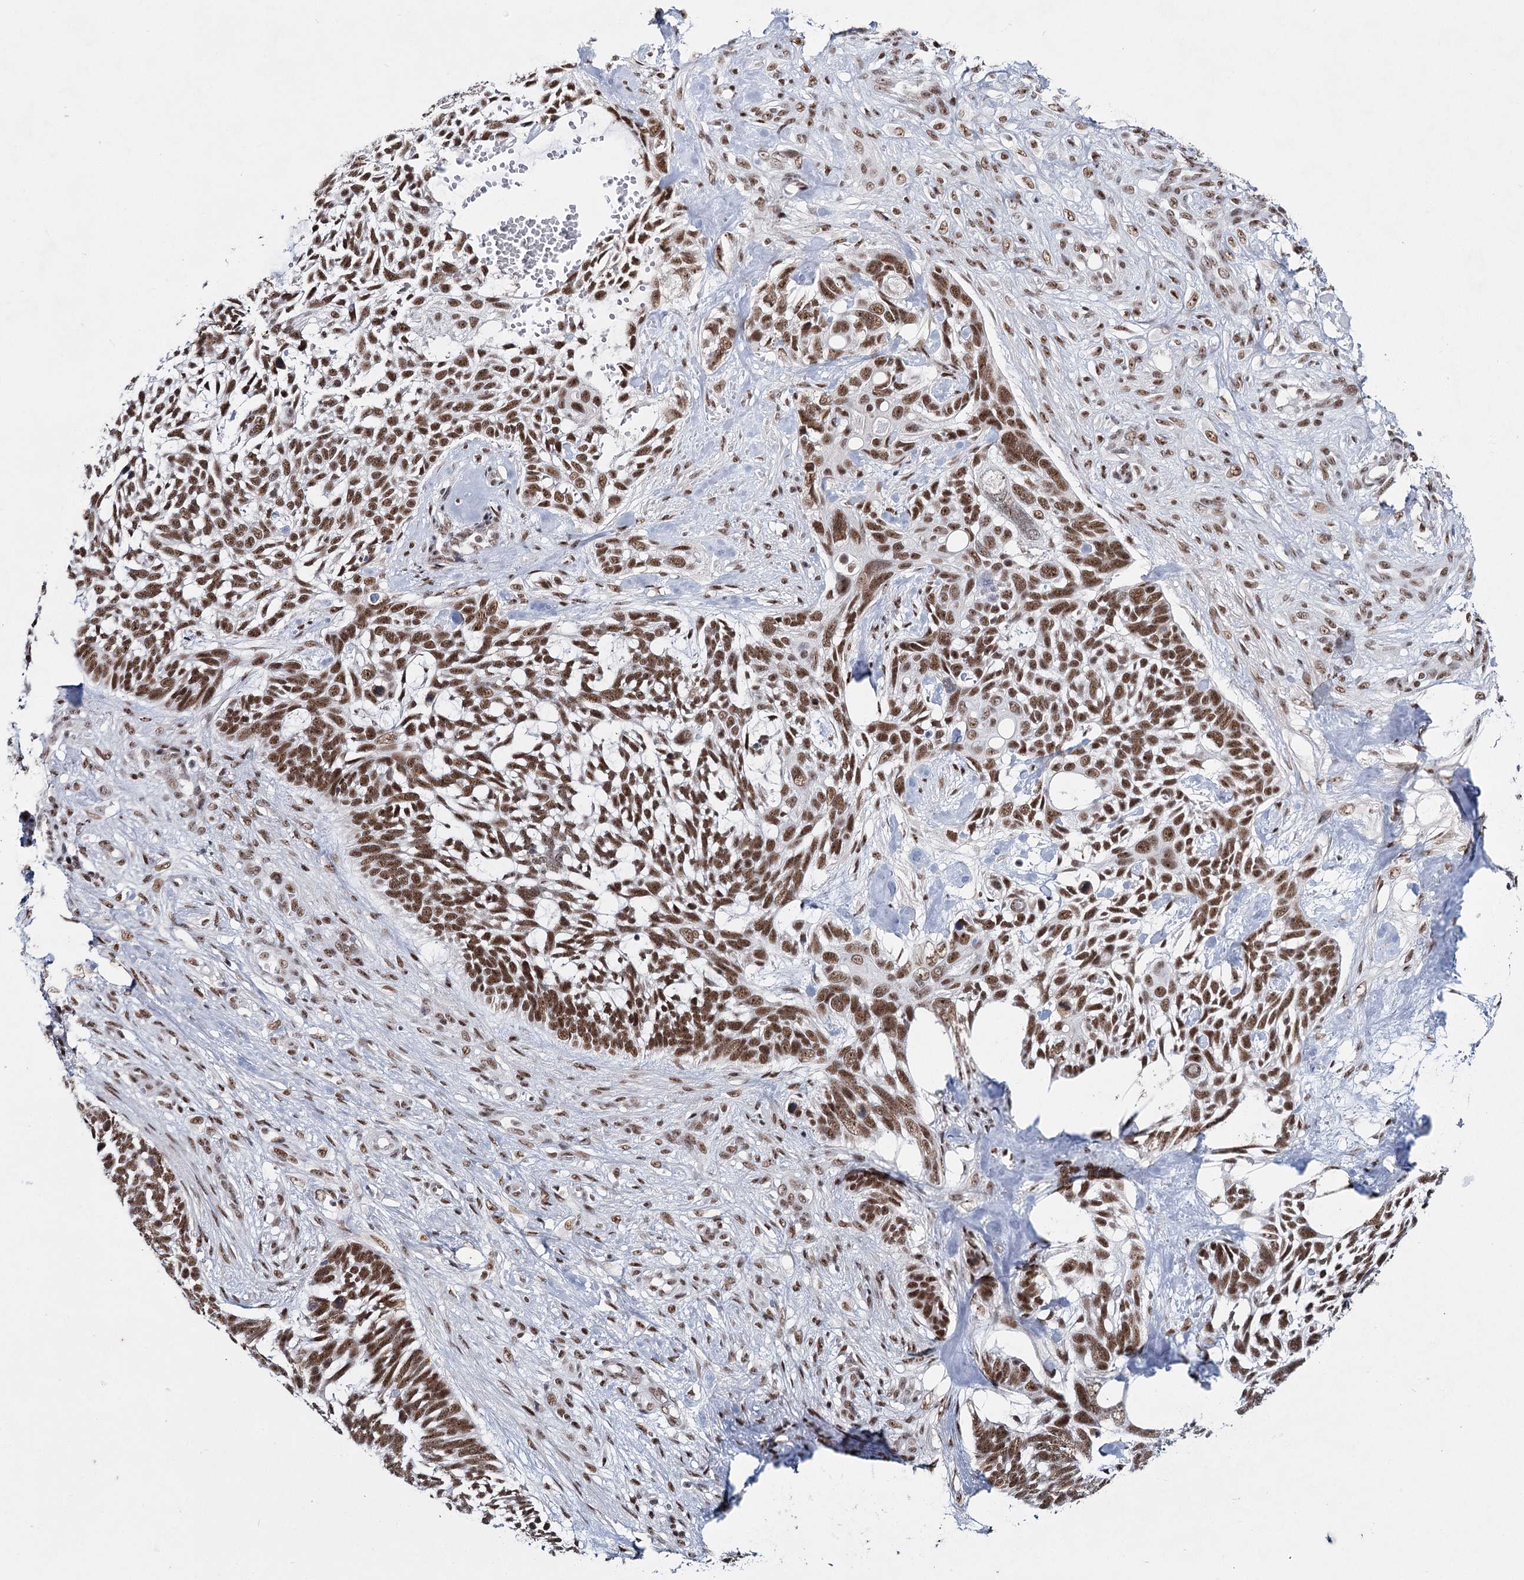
{"staining": {"intensity": "strong", "quantity": ">75%", "location": "nuclear"}, "tissue": "skin cancer", "cell_type": "Tumor cells", "image_type": "cancer", "snomed": [{"axis": "morphology", "description": "Basal cell carcinoma"}, {"axis": "topography", "description": "Skin"}], "caption": "Skin cancer stained with DAB IHC shows high levels of strong nuclear expression in approximately >75% of tumor cells. (brown staining indicates protein expression, while blue staining denotes nuclei).", "gene": "SCAF8", "patient": {"sex": "male", "age": 88}}